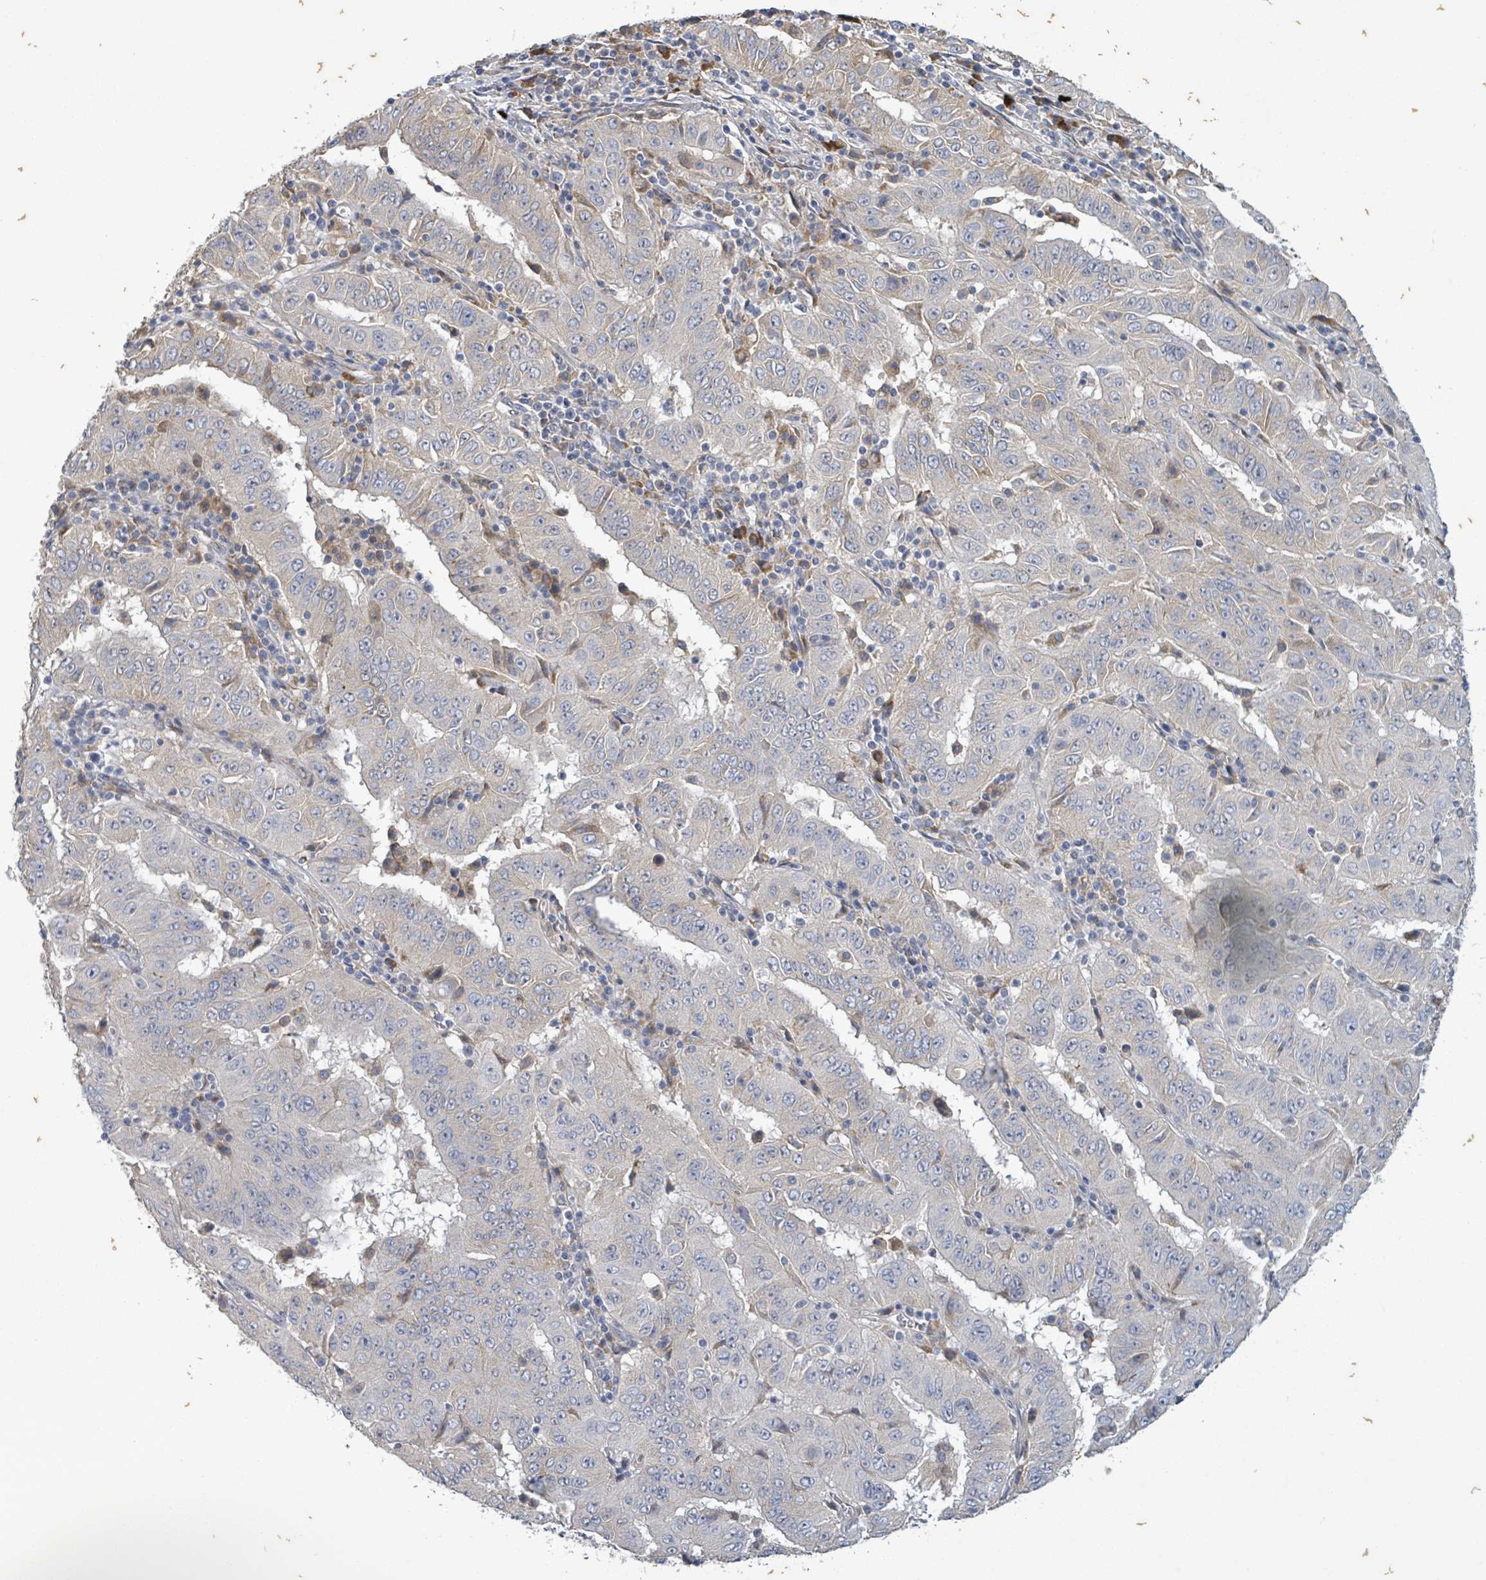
{"staining": {"intensity": "negative", "quantity": "none", "location": "none"}, "tissue": "pancreatic cancer", "cell_type": "Tumor cells", "image_type": "cancer", "snomed": [{"axis": "morphology", "description": "Adenocarcinoma, NOS"}, {"axis": "topography", "description": "Pancreas"}], "caption": "Tumor cells are negative for protein expression in human pancreatic adenocarcinoma. Nuclei are stained in blue.", "gene": "ATP13A1", "patient": {"sex": "male", "age": 63}}